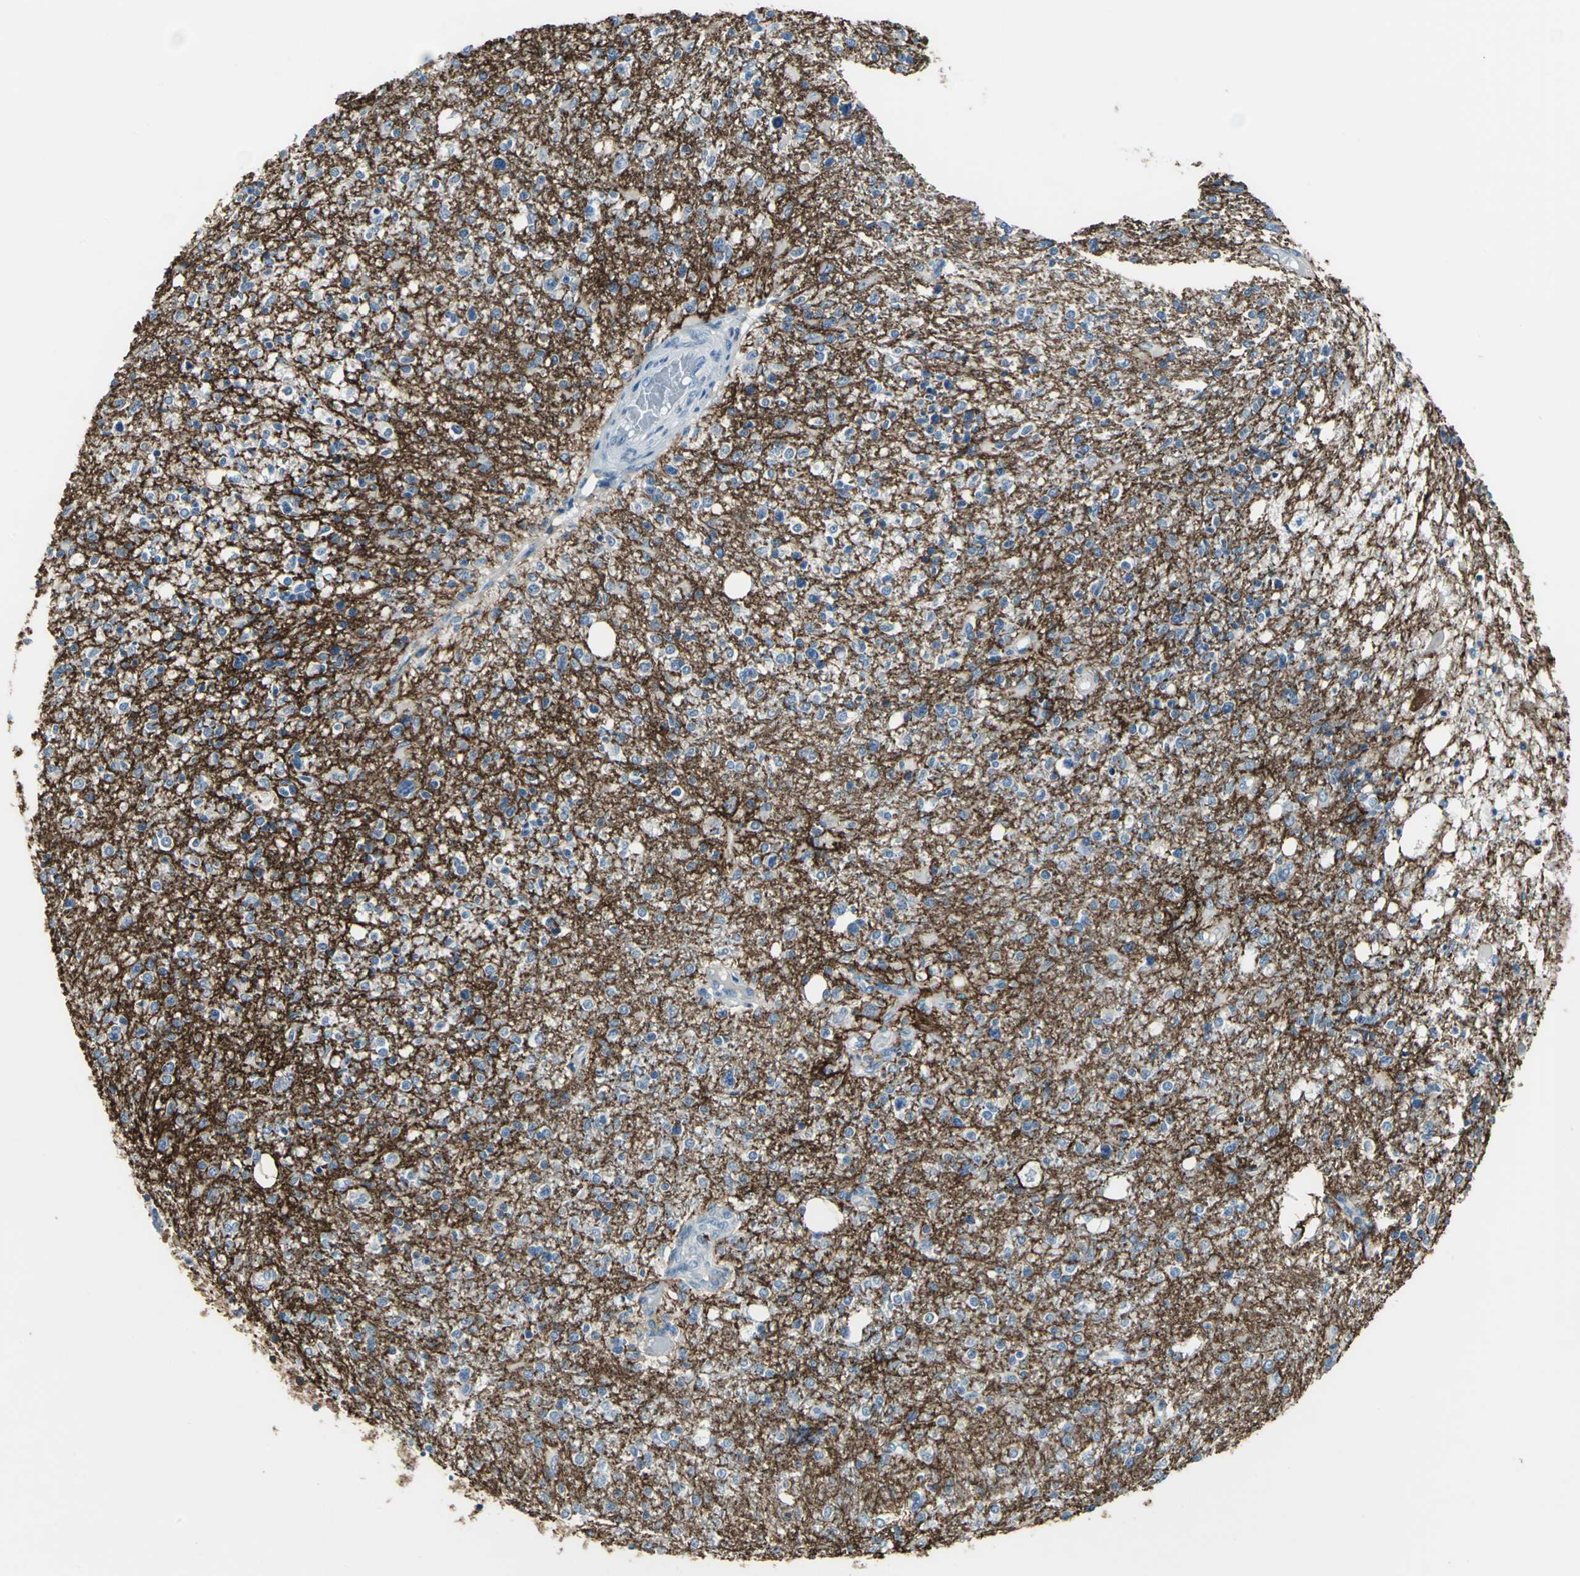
{"staining": {"intensity": "strong", "quantity": ">75%", "location": "cytoplasmic/membranous"}, "tissue": "glioma", "cell_type": "Tumor cells", "image_type": "cancer", "snomed": [{"axis": "morphology", "description": "Glioma, malignant, High grade"}, {"axis": "topography", "description": "Cerebral cortex"}], "caption": "A brown stain highlights strong cytoplasmic/membranous positivity of a protein in human malignant high-grade glioma tumor cells. The protein is shown in brown color, while the nuclei are stained blue.", "gene": "CD44", "patient": {"sex": "male", "age": 76}}